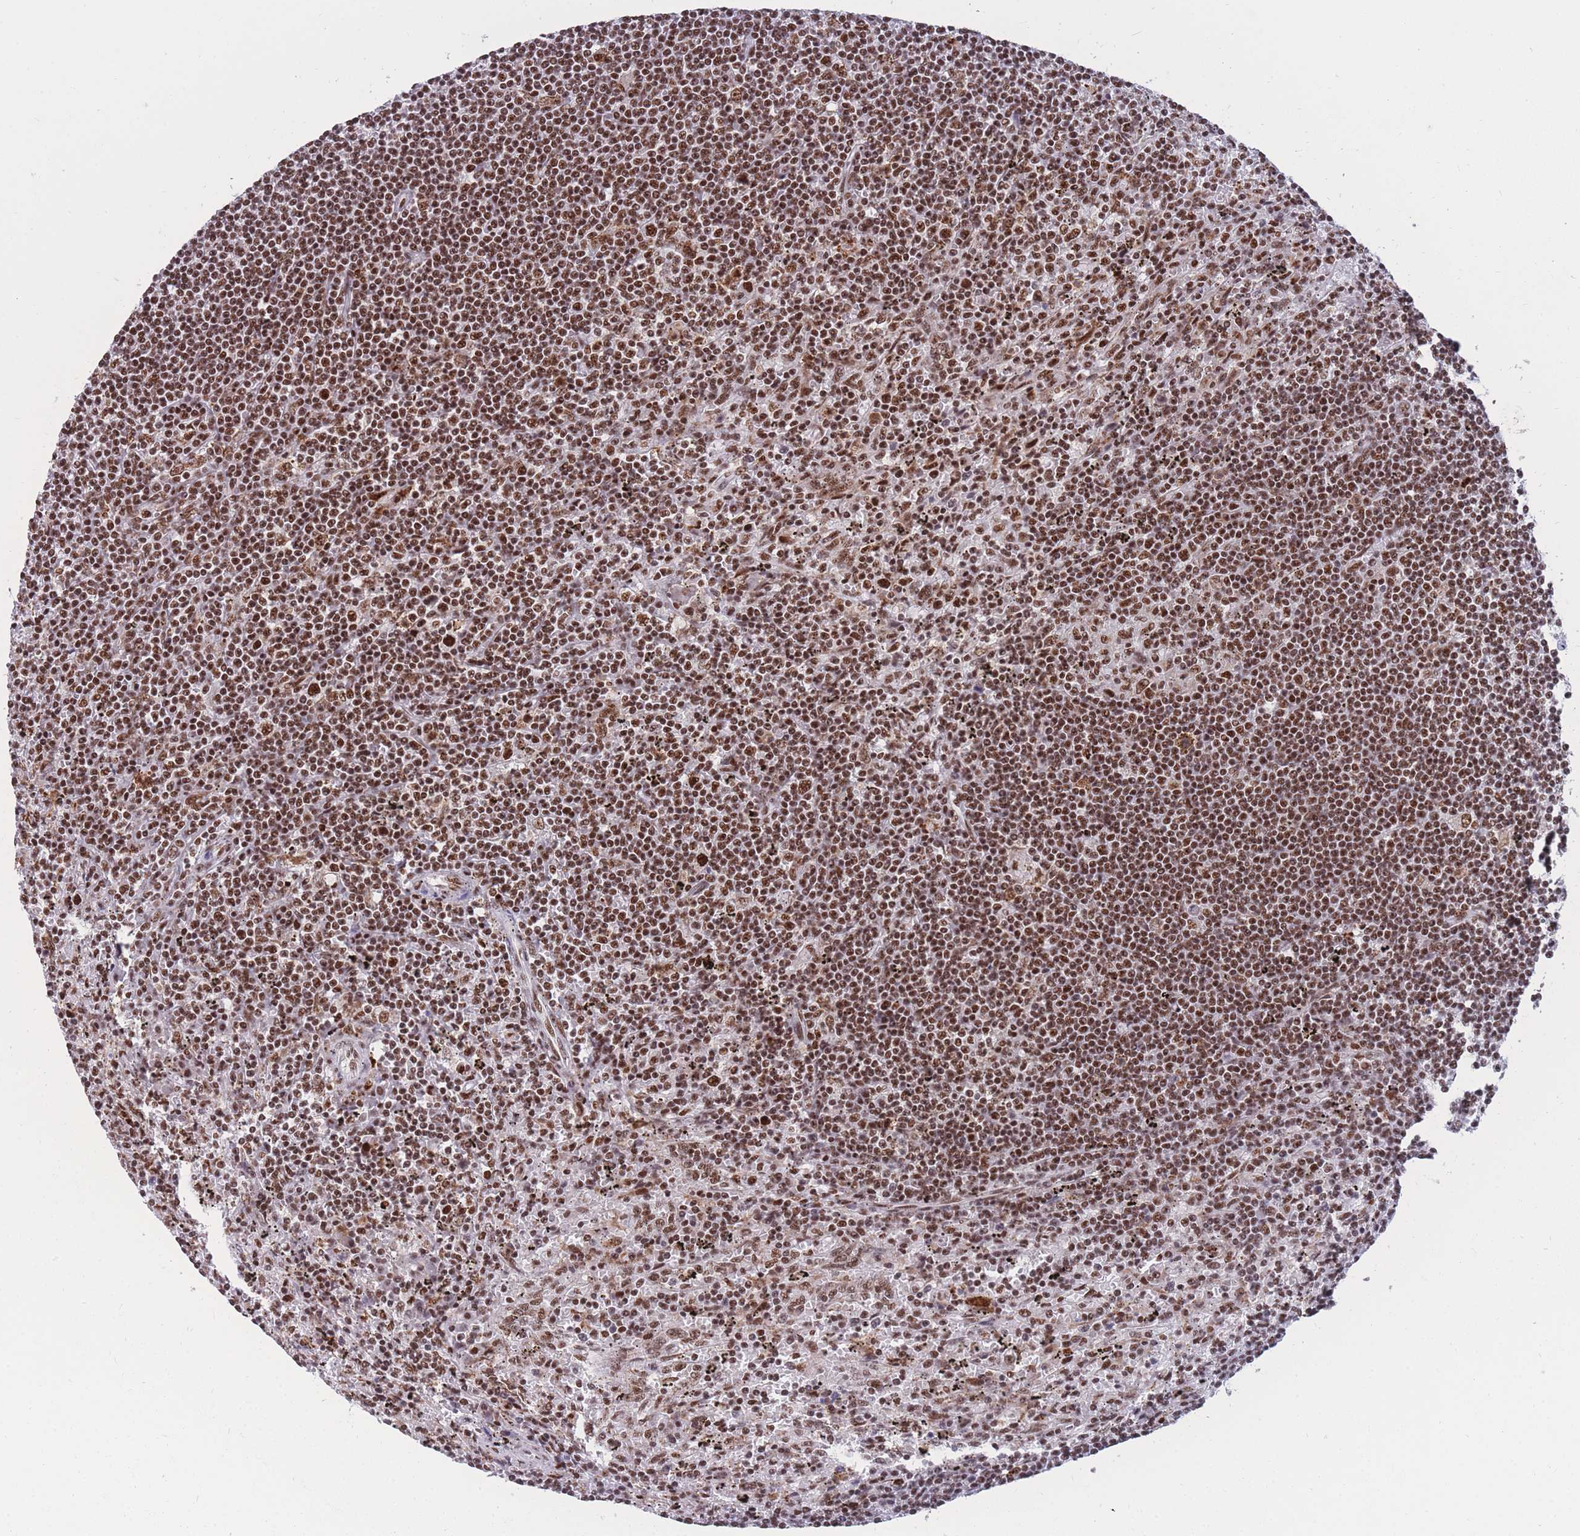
{"staining": {"intensity": "moderate", "quantity": ">75%", "location": "nuclear"}, "tissue": "lymphoma", "cell_type": "Tumor cells", "image_type": "cancer", "snomed": [{"axis": "morphology", "description": "Malignant lymphoma, non-Hodgkin's type, Low grade"}, {"axis": "topography", "description": "Spleen"}], "caption": "Protein expression analysis of human lymphoma reveals moderate nuclear positivity in approximately >75% of tumor cells. Nuclei are stained in blue.", "gene": "PRPF19", "patient": {"sex": "male", "age": 76}}